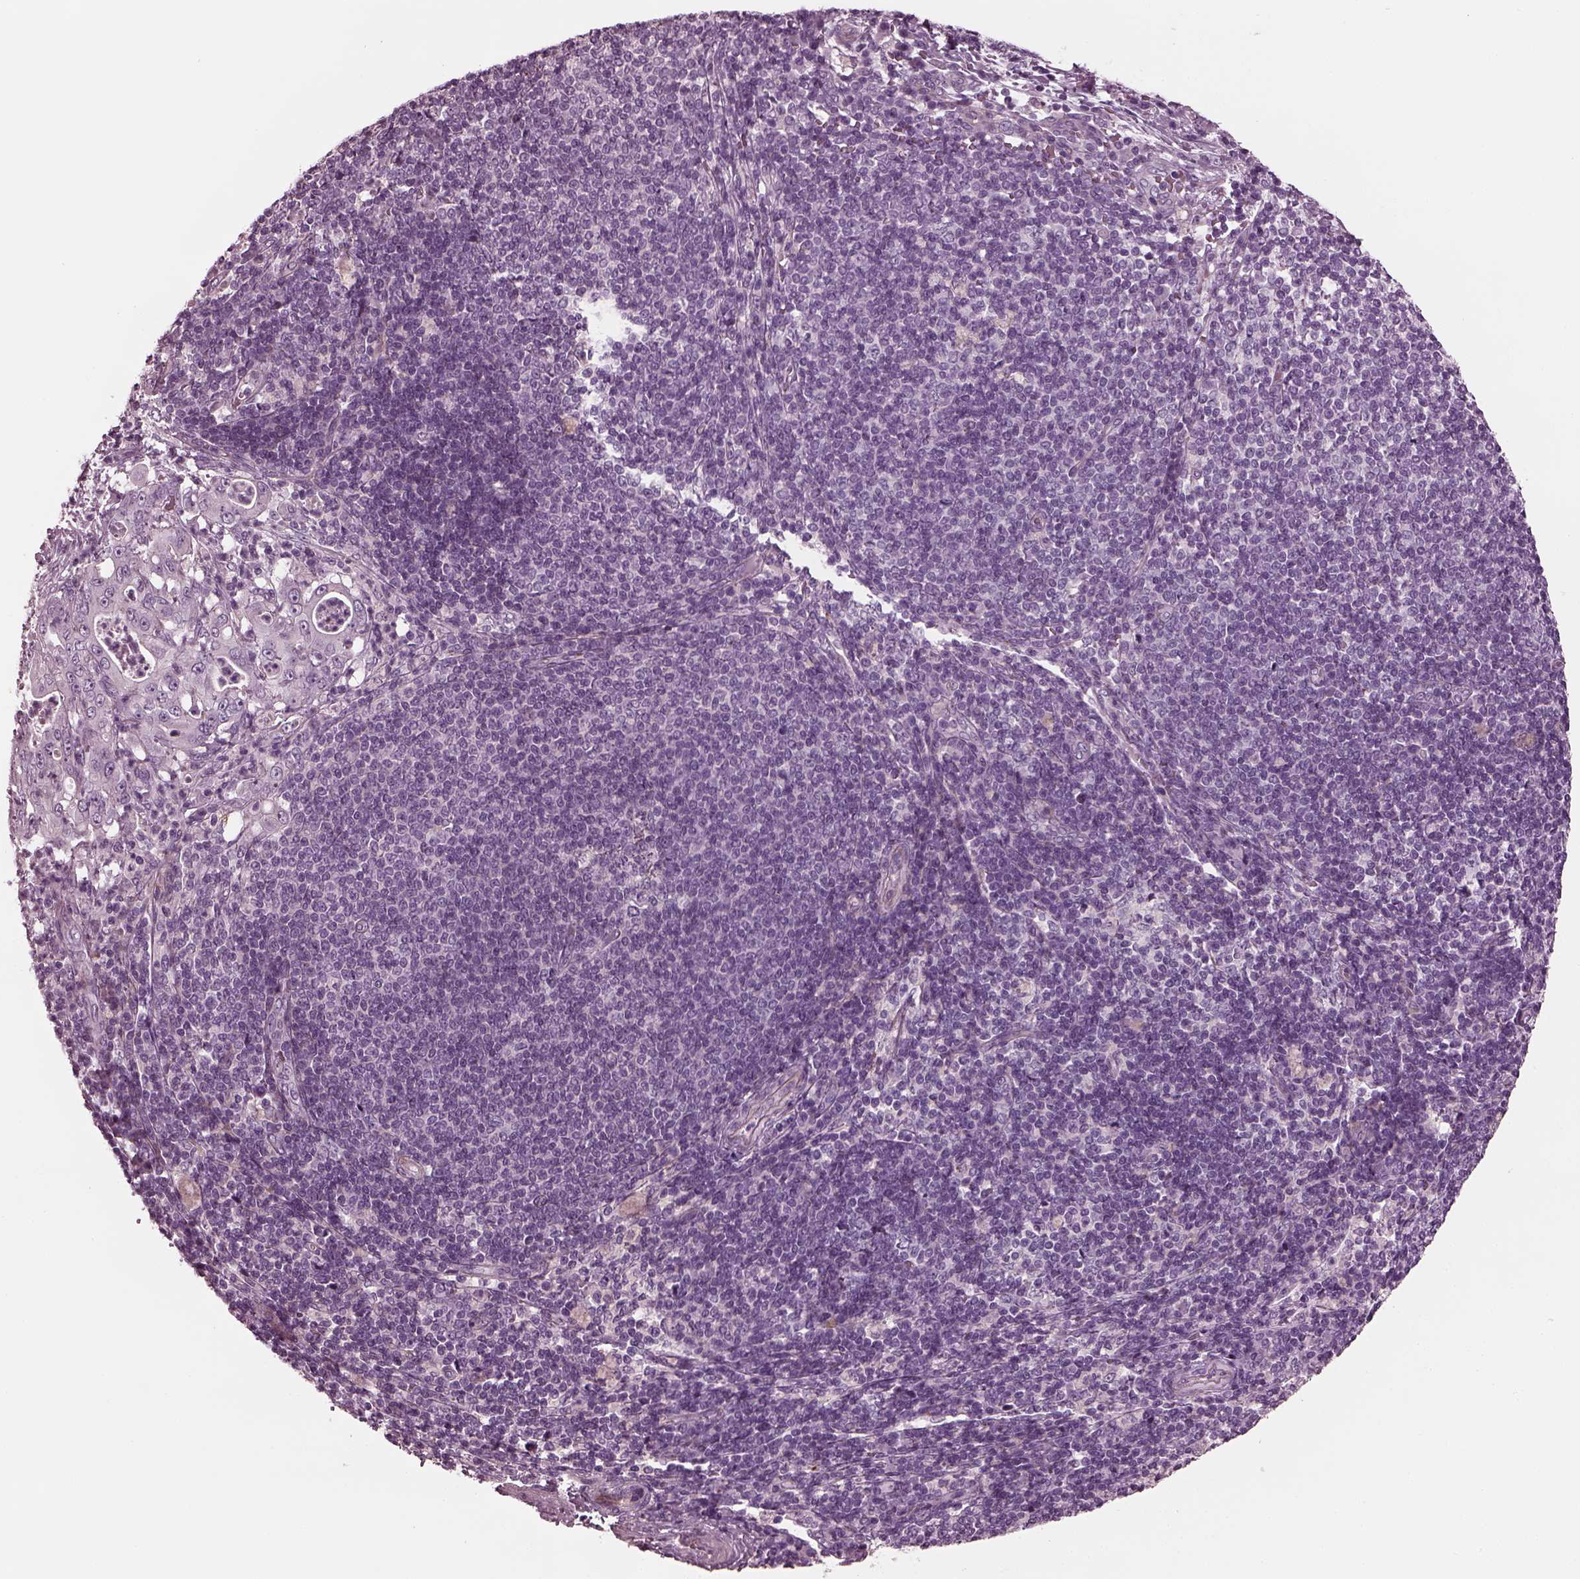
{"staining": {"intensity": "negative", "quantity": "none", "location": "none"}, "tissue": "pancreatic cancer", "cell_type": "Tumor cells", "image_type": "cancer", "snomed": [{"axis": "morphology", "description": "Adenocarcinoma, NOS"}, {"axis": "topography", "description": "Pancreas"}], "caption": "IHC micrograph of neoplastic tissue: pancreatic adenocarcinoma stained with DAB exhibits no significant protein staining in tumor cells.", "gene": "GDF11", "patient": {"sex": "male", "age": 71}}